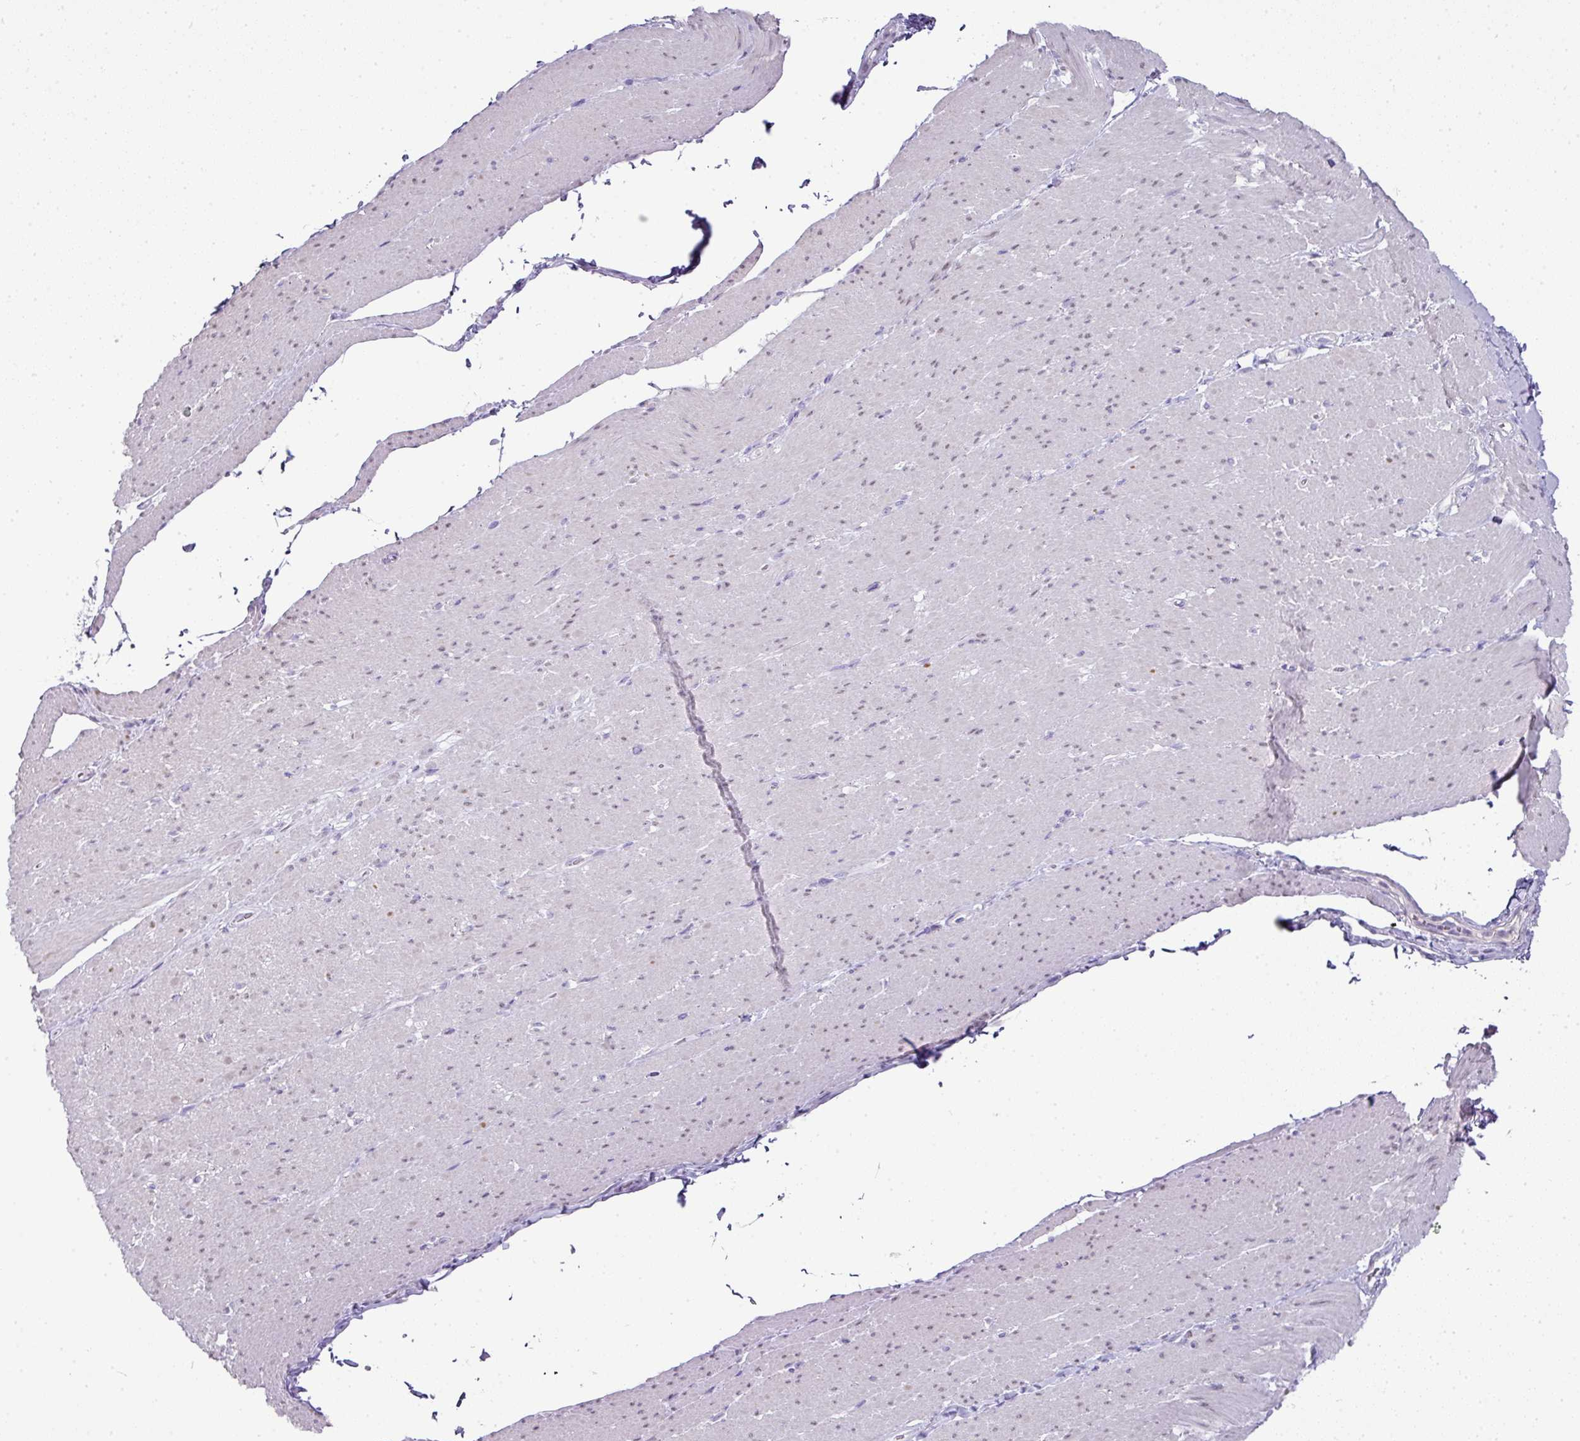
{"staining": {"intensity": "negative", "quantity": "none", "location": "none"}, "tissue": "smooth muscle", "cell_type": "Smooth muscle cells", "image_type": "normal", "snomed": [{"axis": "morphology", "description": "Normal tissue, NOS"}, {"axis": "topography", "description": "Smooth muscle"}, {"axis": "topography", "description": "Rectum"}], "caption": "The histopathology image shows no significant staining in smooth muscle cells of smooth muscle. Brightfield microscopy of IHC stained with DAB (3,3'-diaminobenzidine) (brown) and hematoxylin (blue), captured at high magnification.", "gene": "BCL11A", "patient": {"sex": "male", "age": 53}}